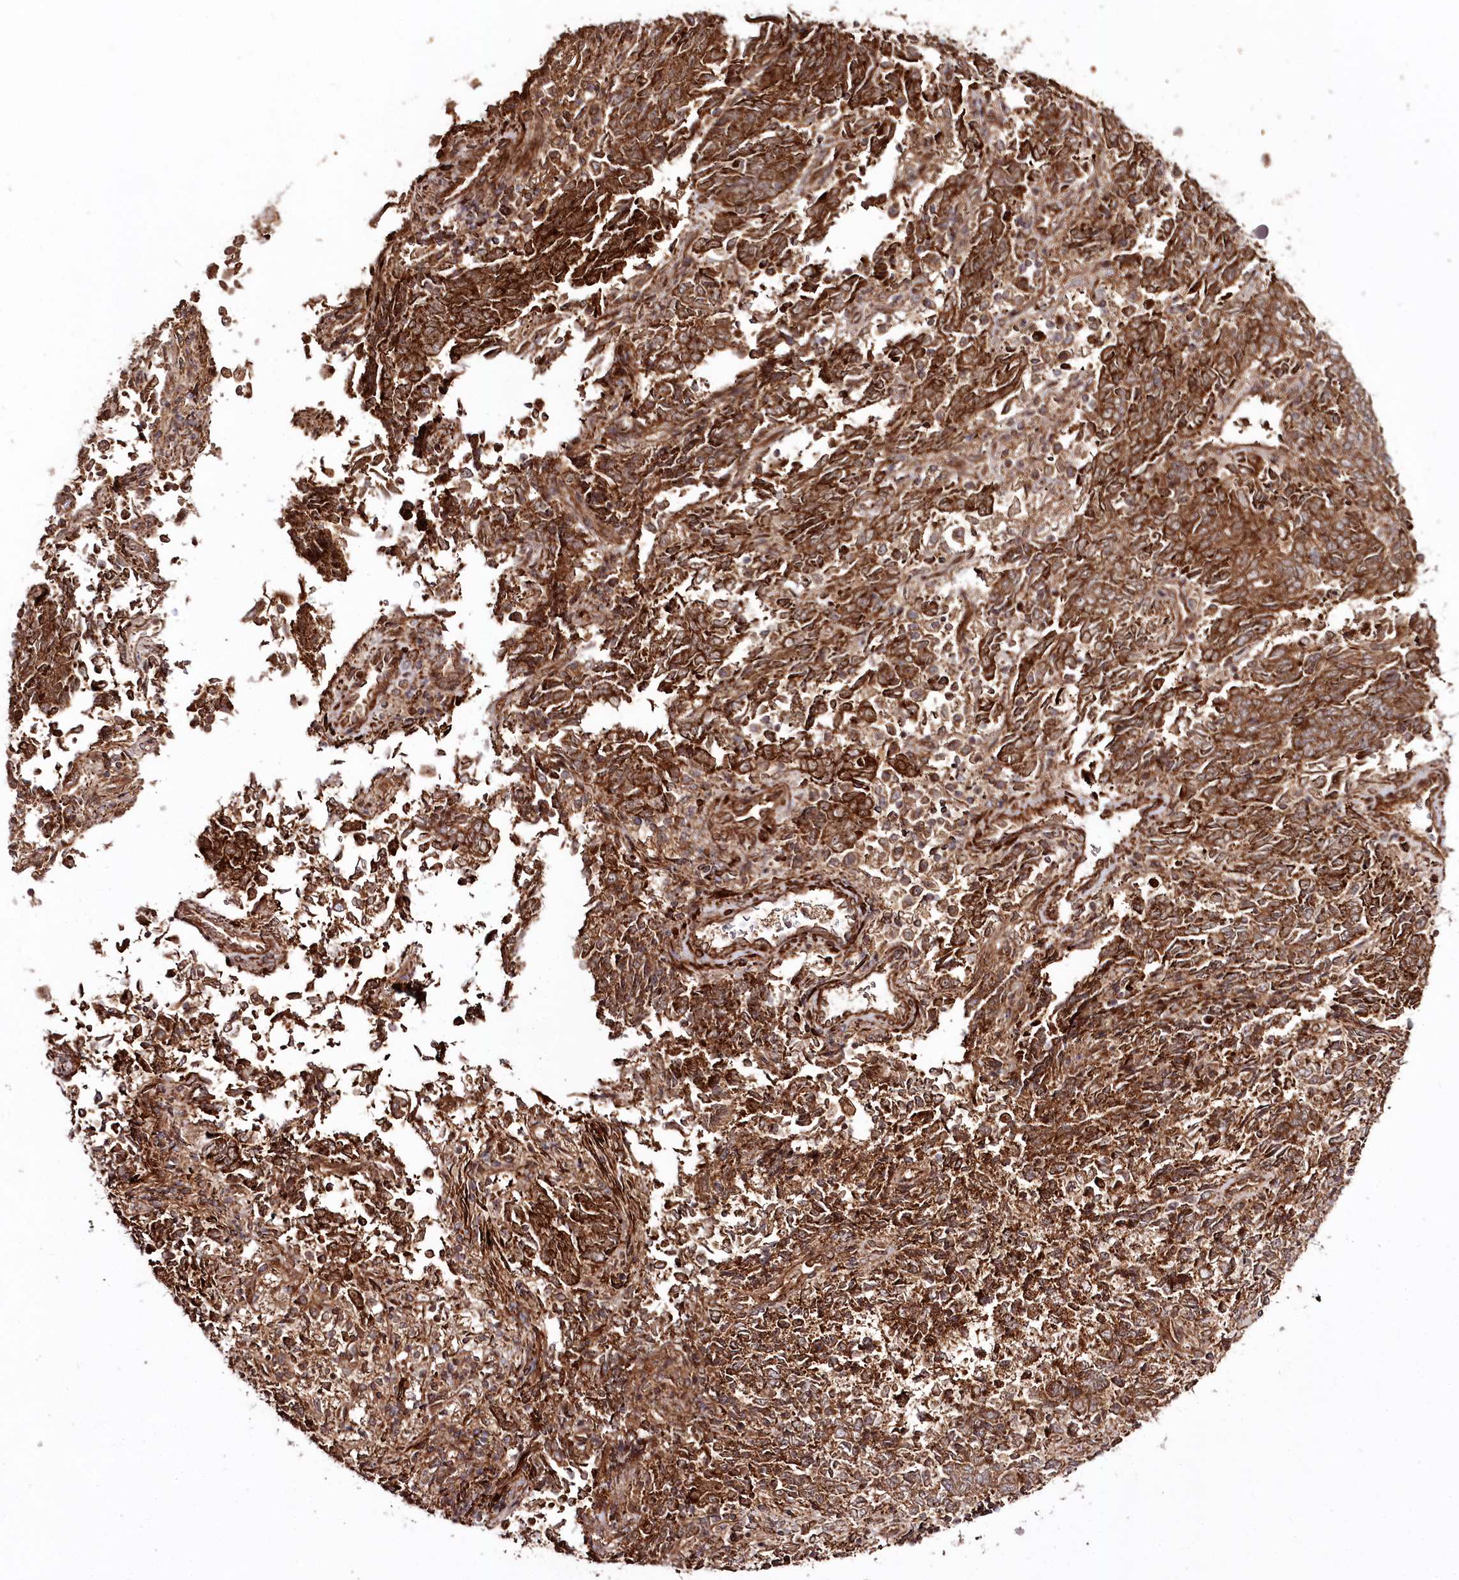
{"staining": {"intensity": "strong", "quantity": ">75%", "location": "cytoplasmic/membranous"}, "tissue": "endometrial cancer", "cell_type": "Tumor cells", "image_type": "cancer", "snomed": [{"axis": "morphology", "description": "Adenocarcinoma, NOS"}, {"axis": "topography", "description": "Endometrium"}], "caption": "The histopathology image demonstrates immunohistochemical staining of endometrial cancer (adenocarcinoma). There is strong cytoplasmic/membranous positivity is appreciated in about >75% of tumor cells.", "gene": "REXO2", "patient": {"sex": "female", "age": 80}}